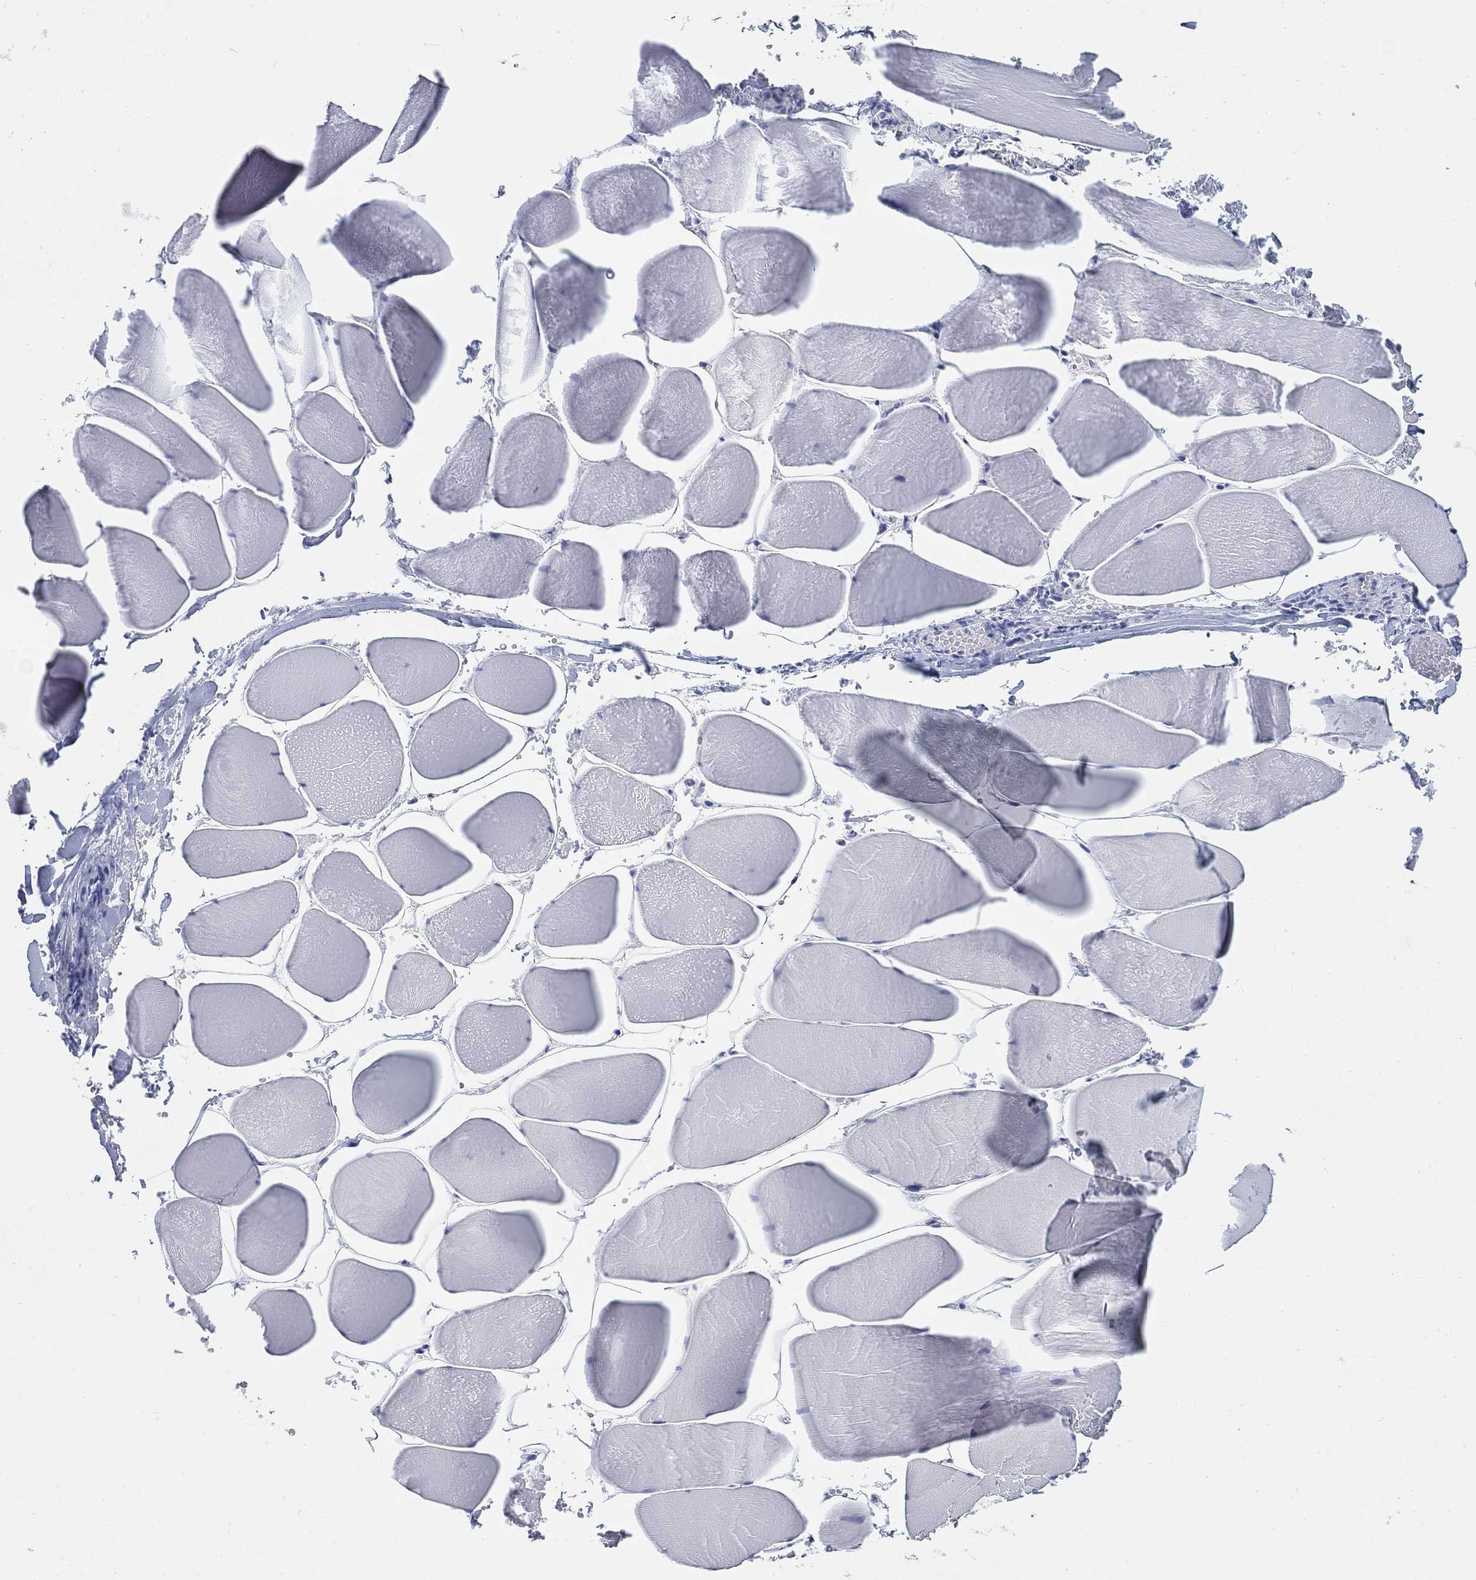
{"staining": {"intensity": "negative", "quantity": "none", "location": "none"}, "tissue": "skeletal muscle", "cell_type": "Myocytes", "image_type": "normal", "snomed": [{"axis": "morphology", "description": "Normal tissue, NOS"}, {"axis": "morphology", "description": "Malignant melanoma, Metastatic site"}, {"axis": "topography", "description": "Skeletal muscle"}], "caption": "There is no significant positivity in myocytes of skeletal muscle. (Stains: DAB (3,3'-diaminobenzidine) IHC with hematoxylin counter stain, Microscopy: brightfield microscopy at high magnification).", "gene": "SCCPDH", "patient": {"sex": "male", "age": 50}}